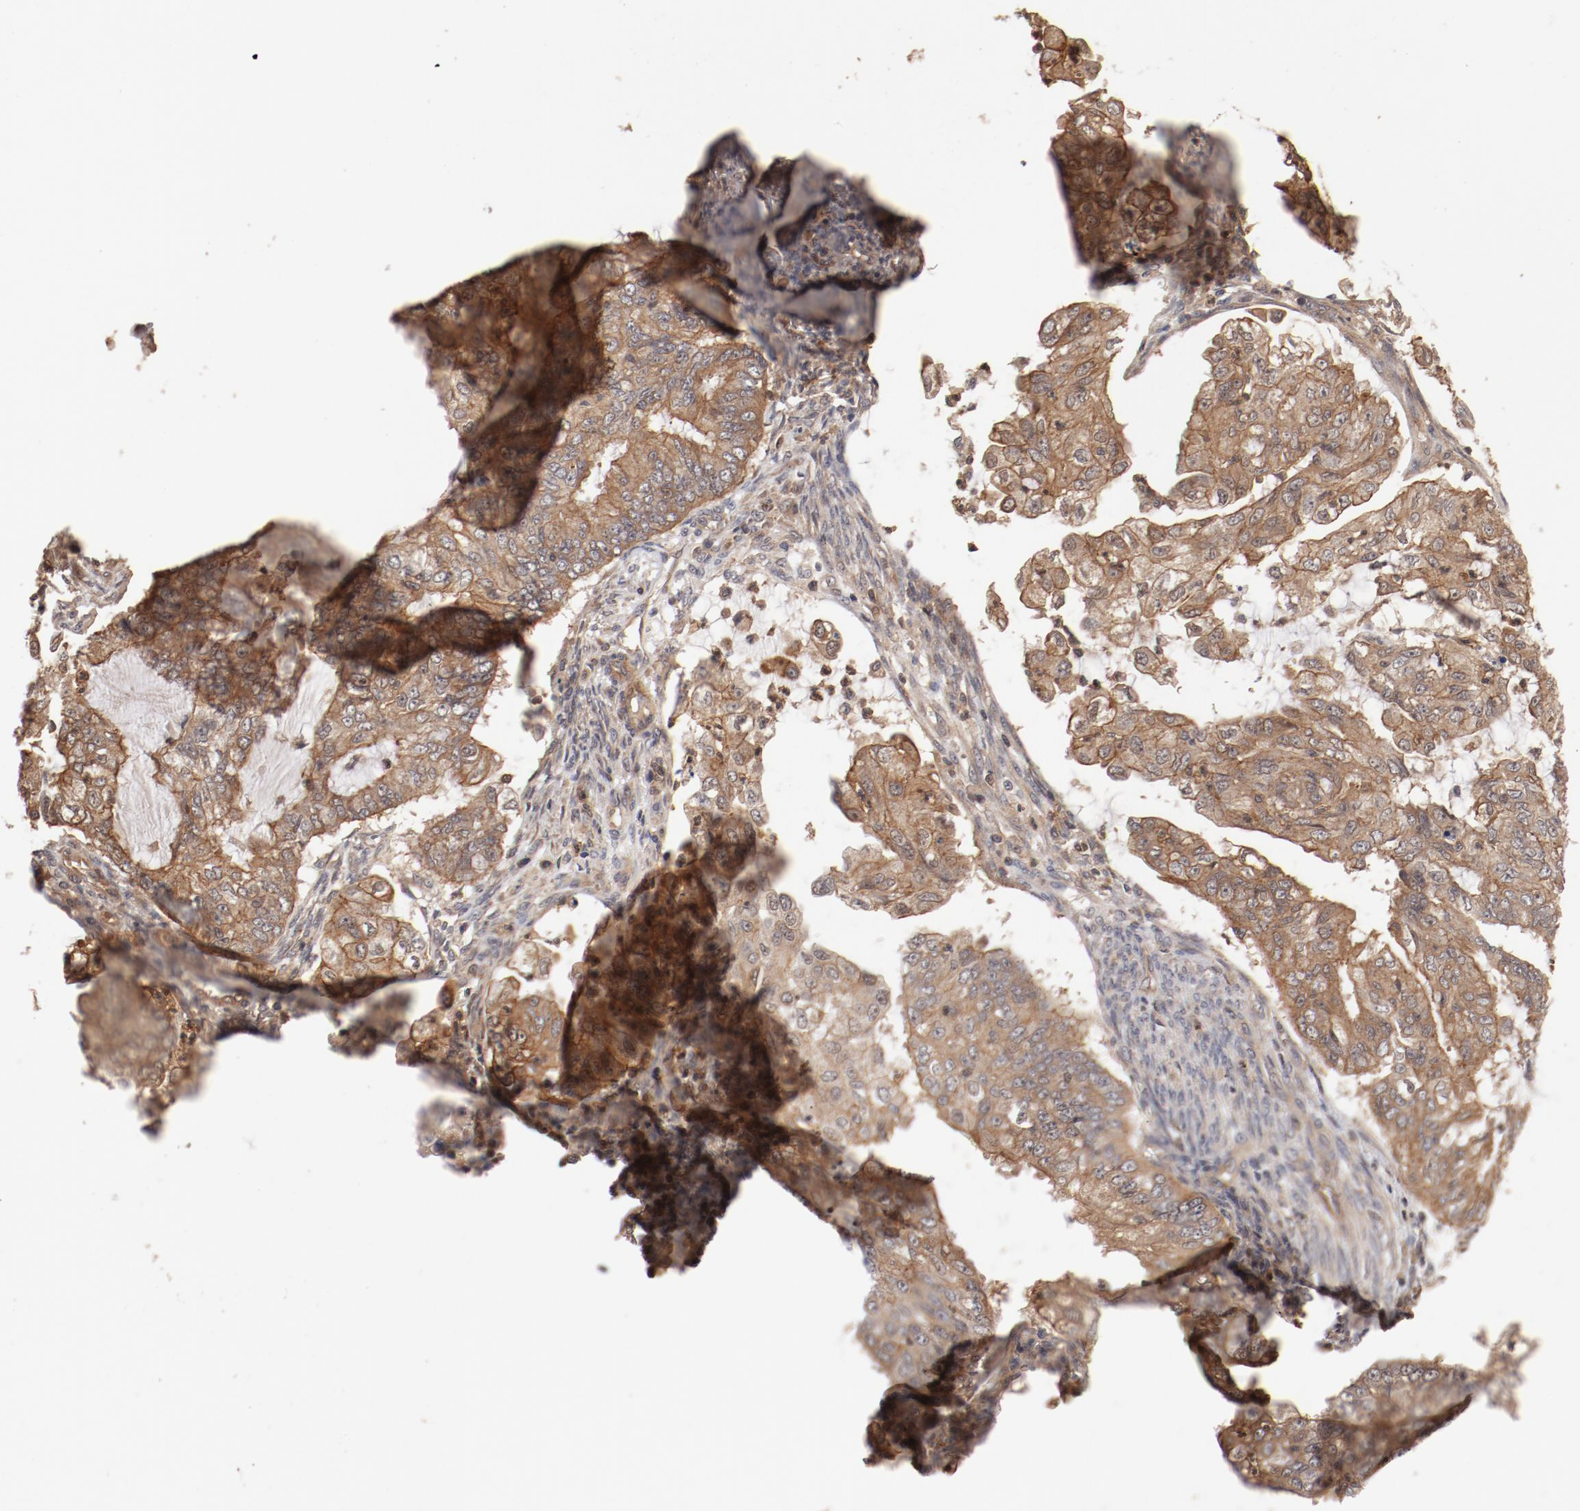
{"staining": {"intensity": "moderate", "quantity": ">75%", "location": "cytoplasmic/membranous"}, "tissue": "endometrial cancer", "cell_type": "Tumor cells", "image_type": "cancer", "snomed": [{"axis": "morphology", "description": "Adenocarcinoma, NOS"}, {"axis": "topography", "description": "Endometrium"}], "caption": "Endometrial adenocarcinoma stained with IHC reveals moderate cytoplasmic/membranous positivity in approximately >75% of tumor cells.", "gene": "GUF1", "patient": {"sex": "female", "age": 75}}